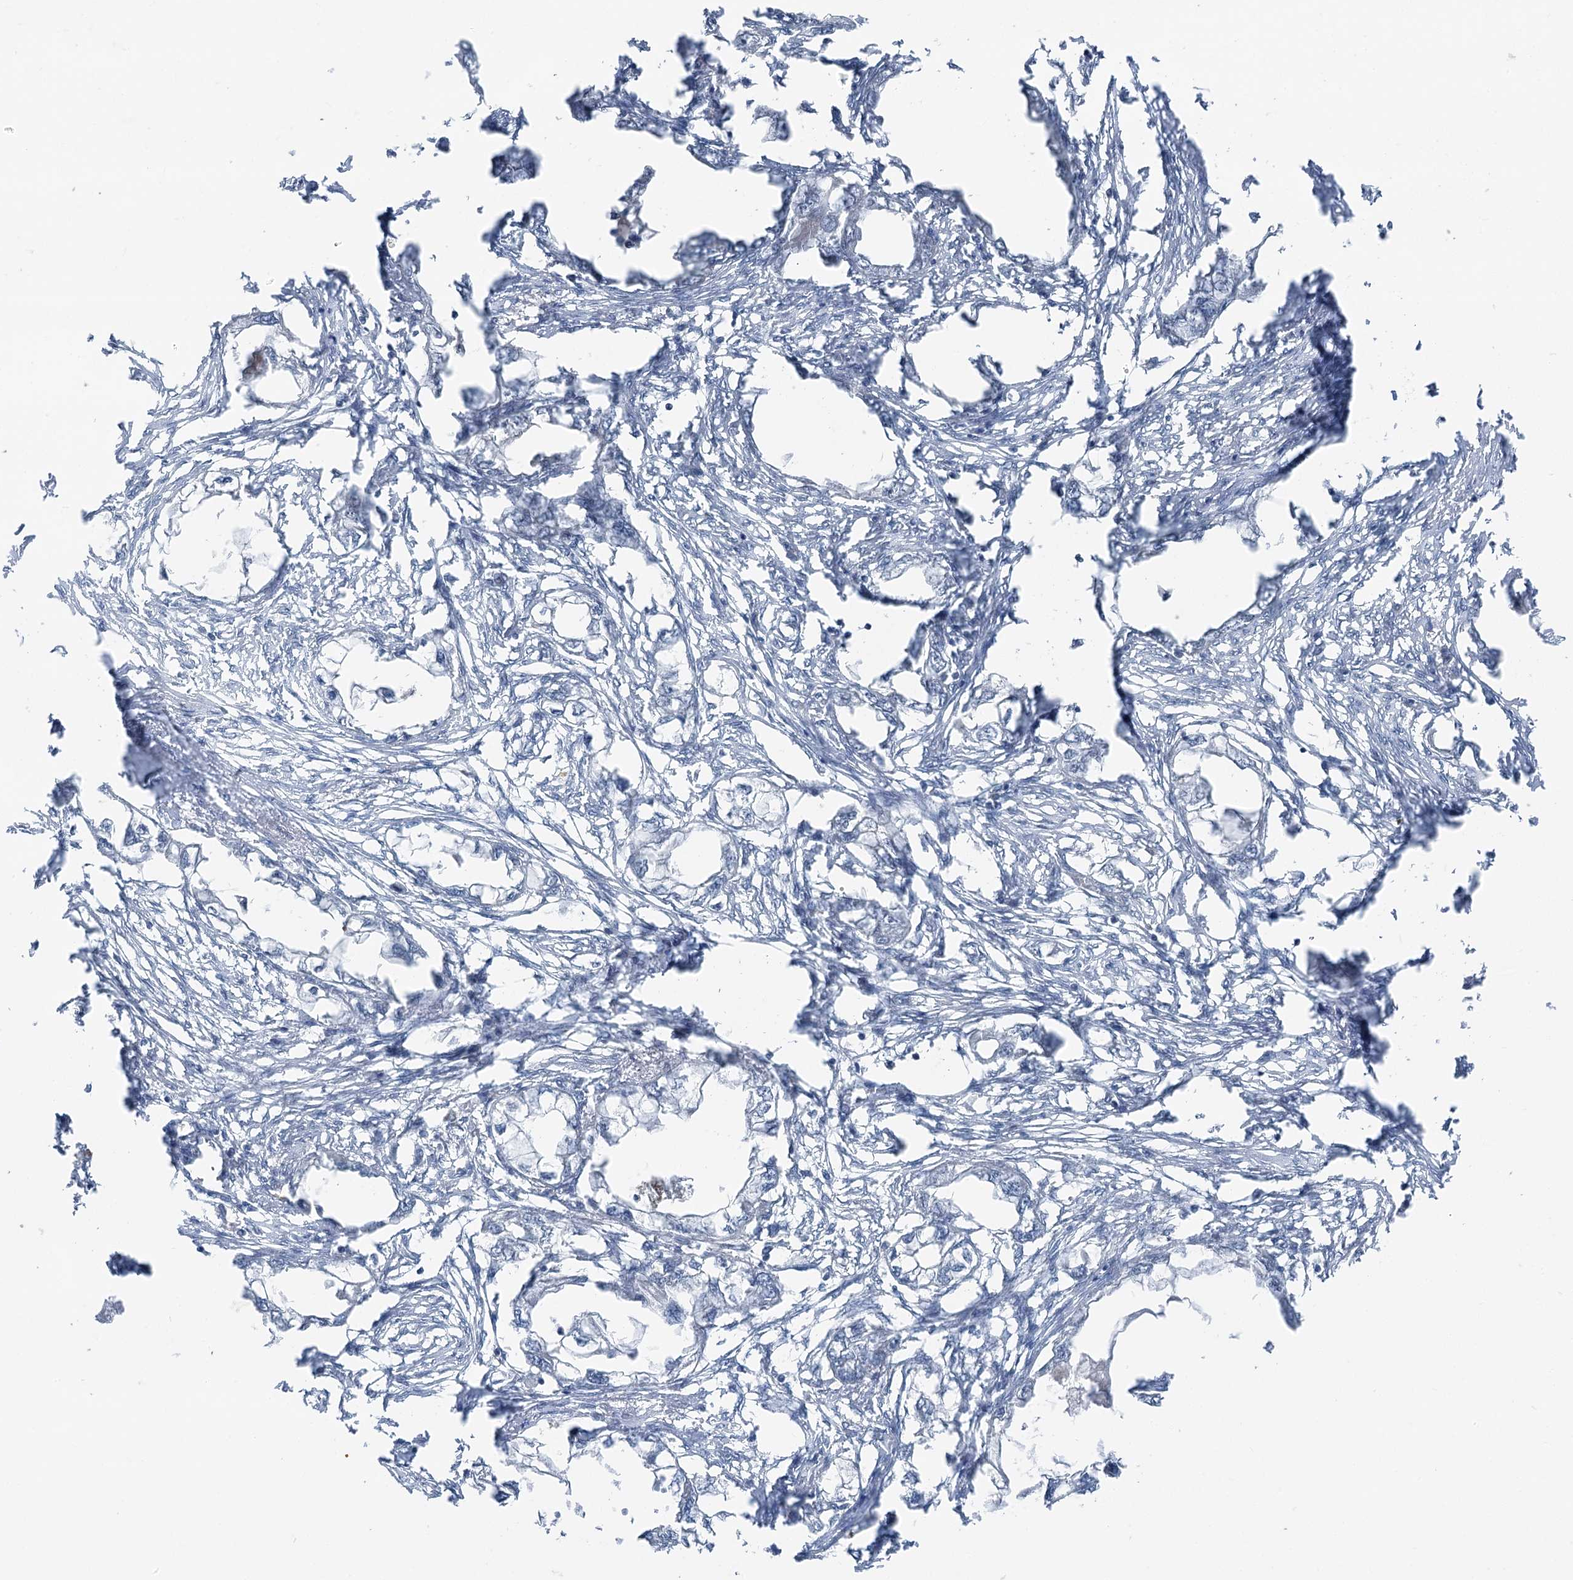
{"staining": {"intensity": "negative", "quantity": "none", "location": "none"}, "tissue": "endometrial cancer", "cell_type": "Tumor cells", "image_type": "cancer", "snomed": [{"axis": "morphology", "description": "Adenocarcinoma, NOS"}, {"axis": "morphology", "description": "Adenocarcinoma, metastatic, NOS"}, {"axis": "topography", "description": "Adipose tissue"}, {"axis": "topography", "description": "Endometrium"}], "caption": "This is an immunohistochemistry photomicrograph of human endometrial metastatic adenocarcinoma. There is no staining in tumor cells.", "gene": "STEEP1", "patient": {"sex": "female", "age": 67}}